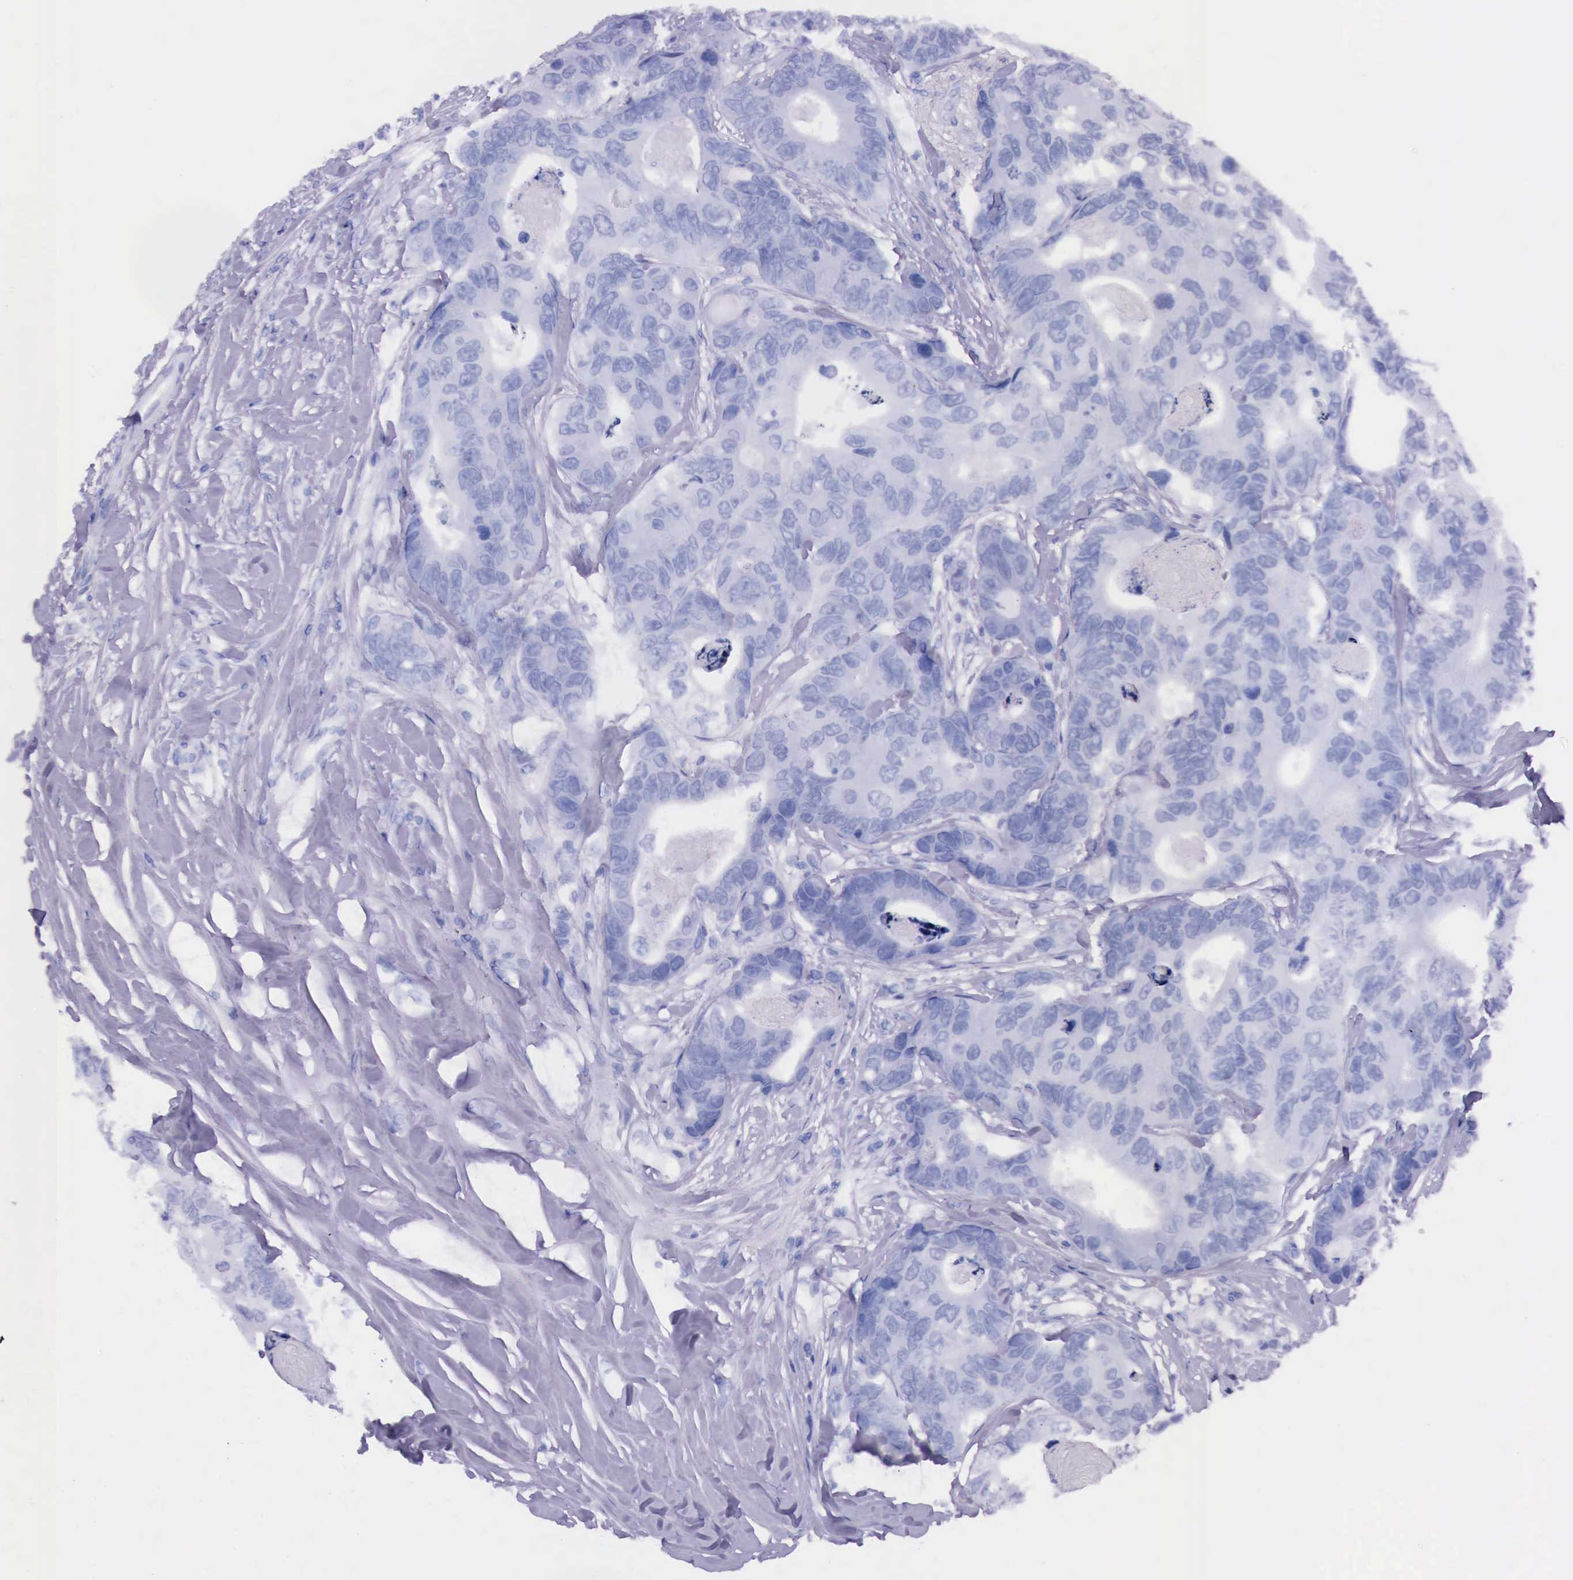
{"staining": {"intensity": "negative", "quantity": "none", "location": "none"}, "tissue": "colorectal cancer", "cell_type": "Tumor cells", "image_type": "cancer", "snomed": [{"axis": "morphology", "description": "Adenocarcinoma, NOS"}, {"axis": "topography", "description": "Colon"}], "caption": "This micrograph is of colorectal adenocarcinoma stained with IHC to label a protein in brown with the nuclei are counter-stained blue. There is no positivity in tumor cells.", "gene": "ESR1", "patient": {"sex": "female", "age": 86}}